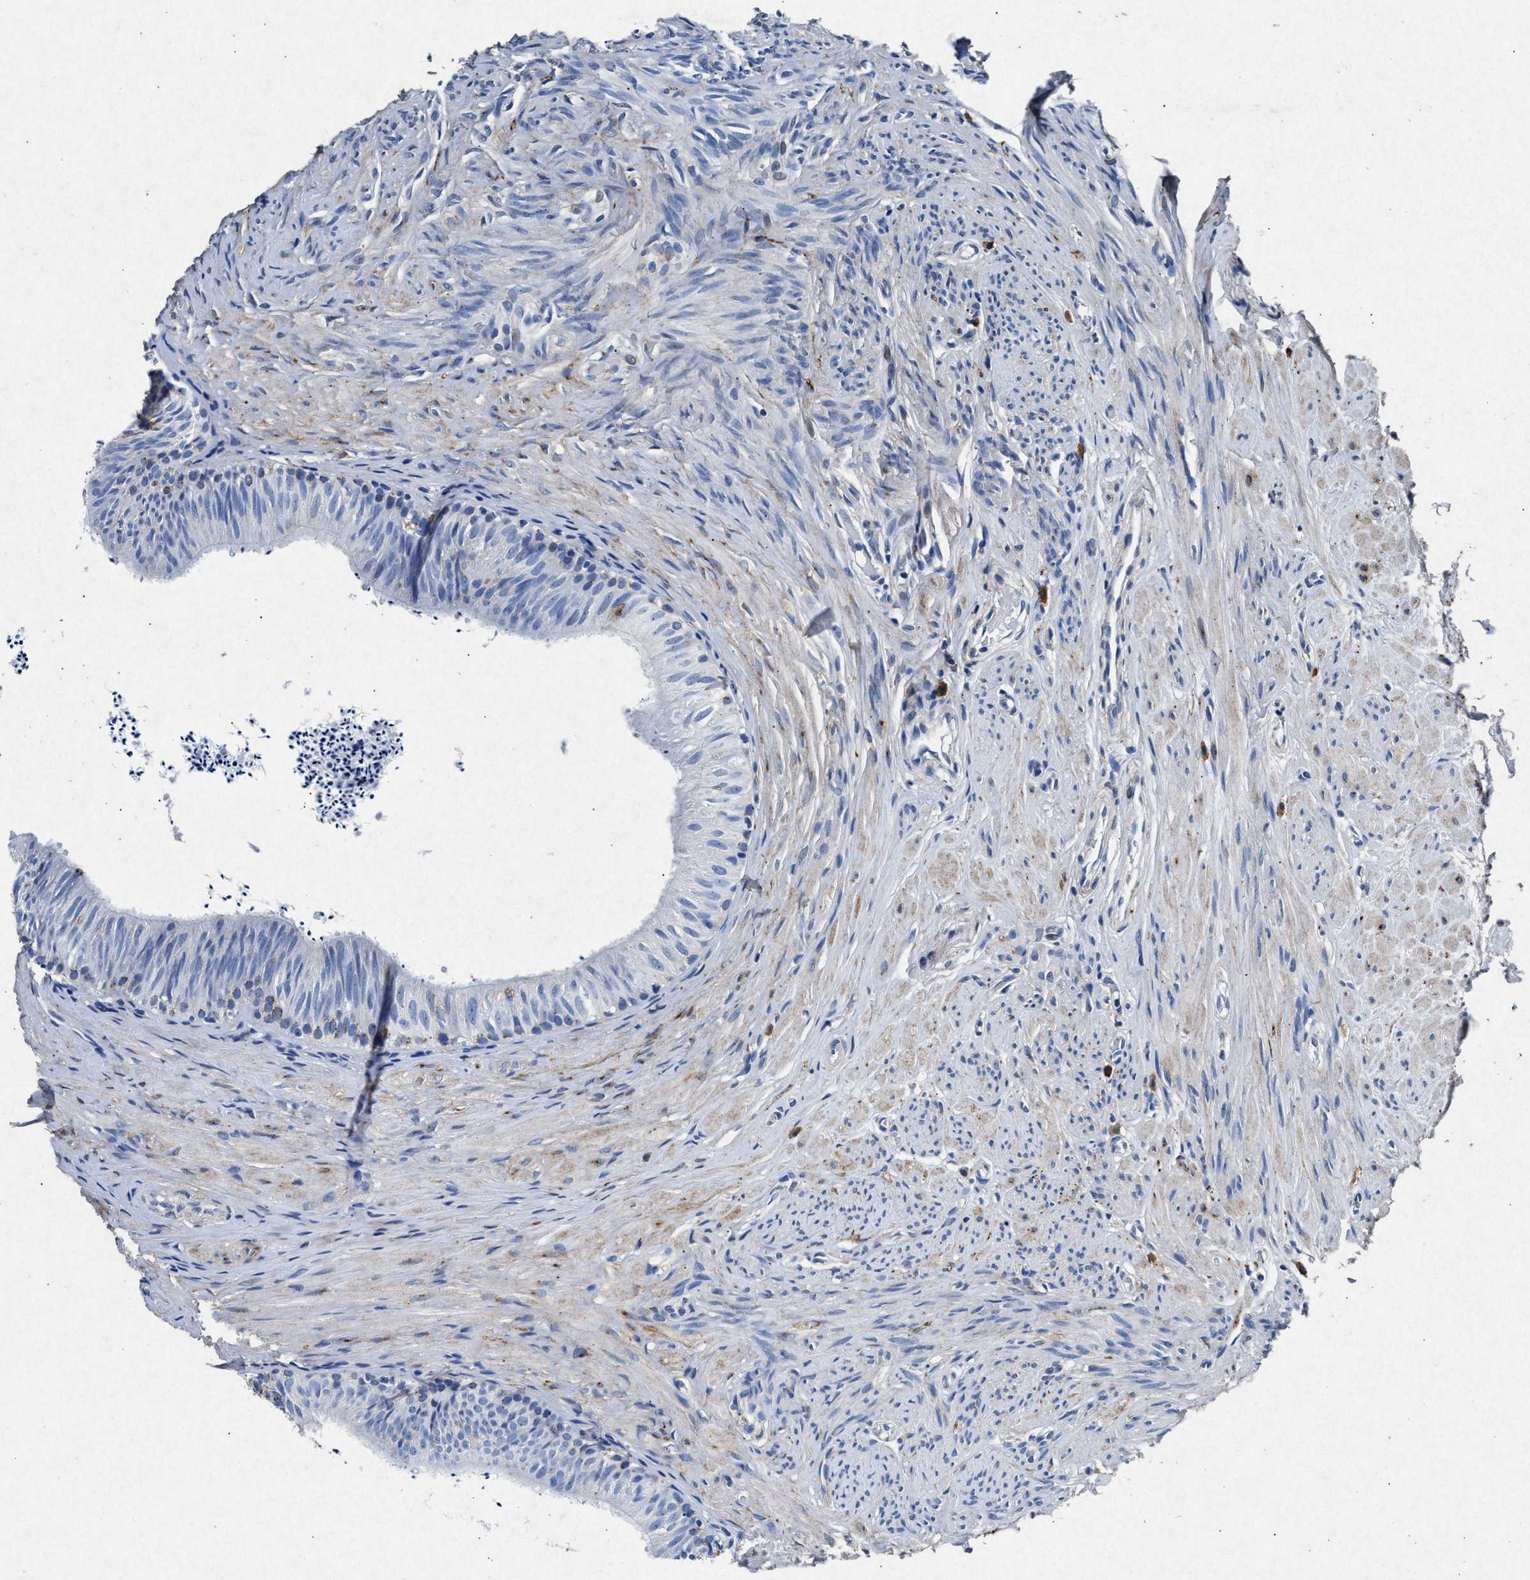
{"staining": {"intensity": "negative", "quantity": "none", "location": "none"}, "tissue": "epididymis", "cell_type": "Glandular cells", "image_type": "normal", "snomed": [{"axis": "morphology", "description": "Normal tissue, NOS"}, {"axis": "topography", "description": "Epididymis"}], "caption": "Image shows no significant protein positivity in glandular cells of benign epididymis. (Immunohistochemistry (ihc), brightfield microscopy, high magnification).", "gene": "MAP6", "patient": {"sex": "male", "age": 56}}